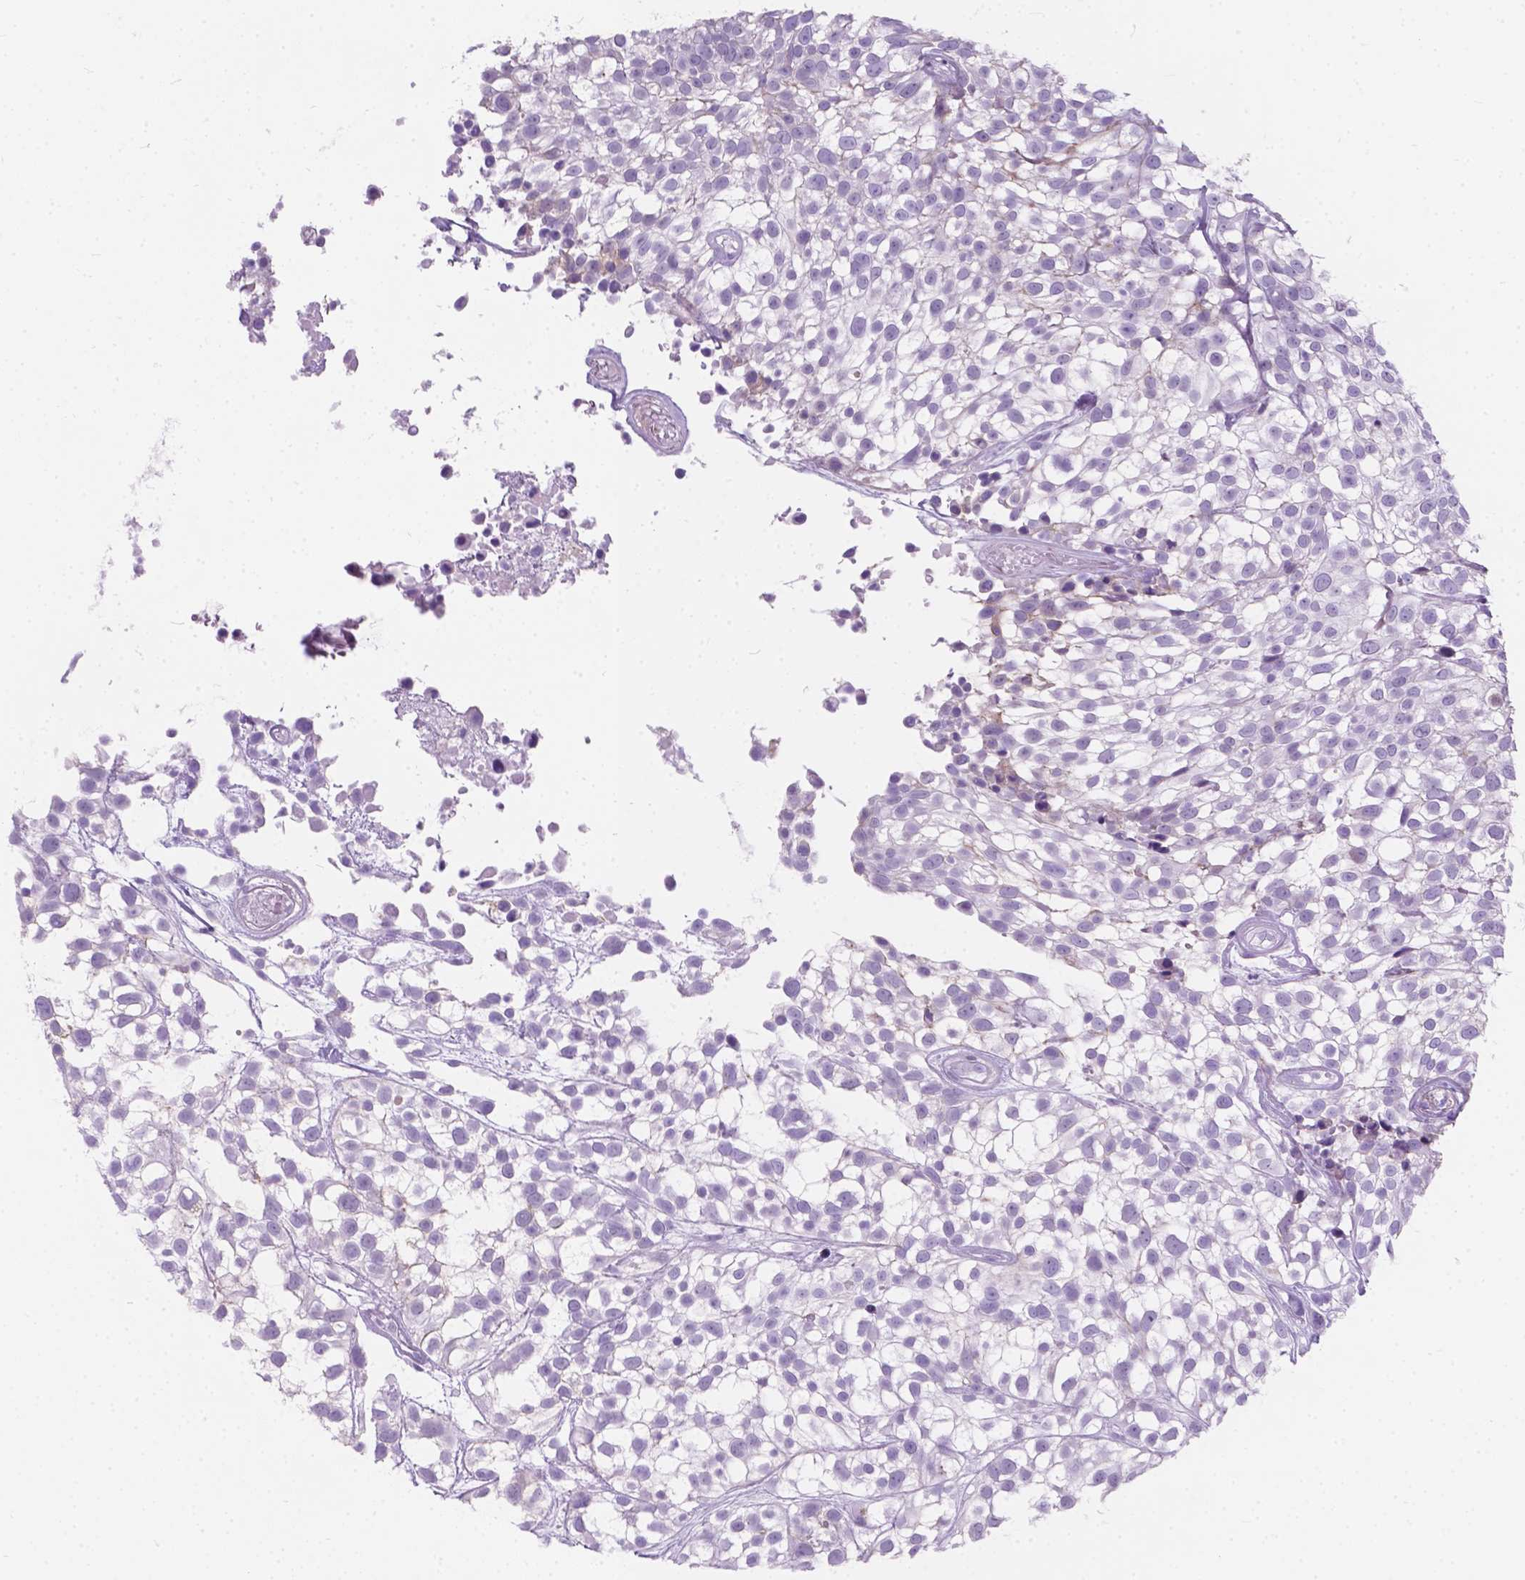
{"staining": {"intensity": "negative", "quantity": "none", "location": "none"}, "tissue": "urothelial cancer", "cell_type": "Tumor cells", "image_type": "cancer", "snomed": [{"axis": "morphology", "description": "Urothelial carcinoma, High grade"}, {"axis": "topography", "description": "Urinary bladder"}], "caption": "Tumor cells are negative for brown protein staining in urothelial cancer. The staining is performed using DAB (3,3'-diaminobenzidine) brown chromogen with nuclei counter-stained in using hematoxylin.", "gene": "KIAA0040", "patient": {"sex": "male", "age": 56}}